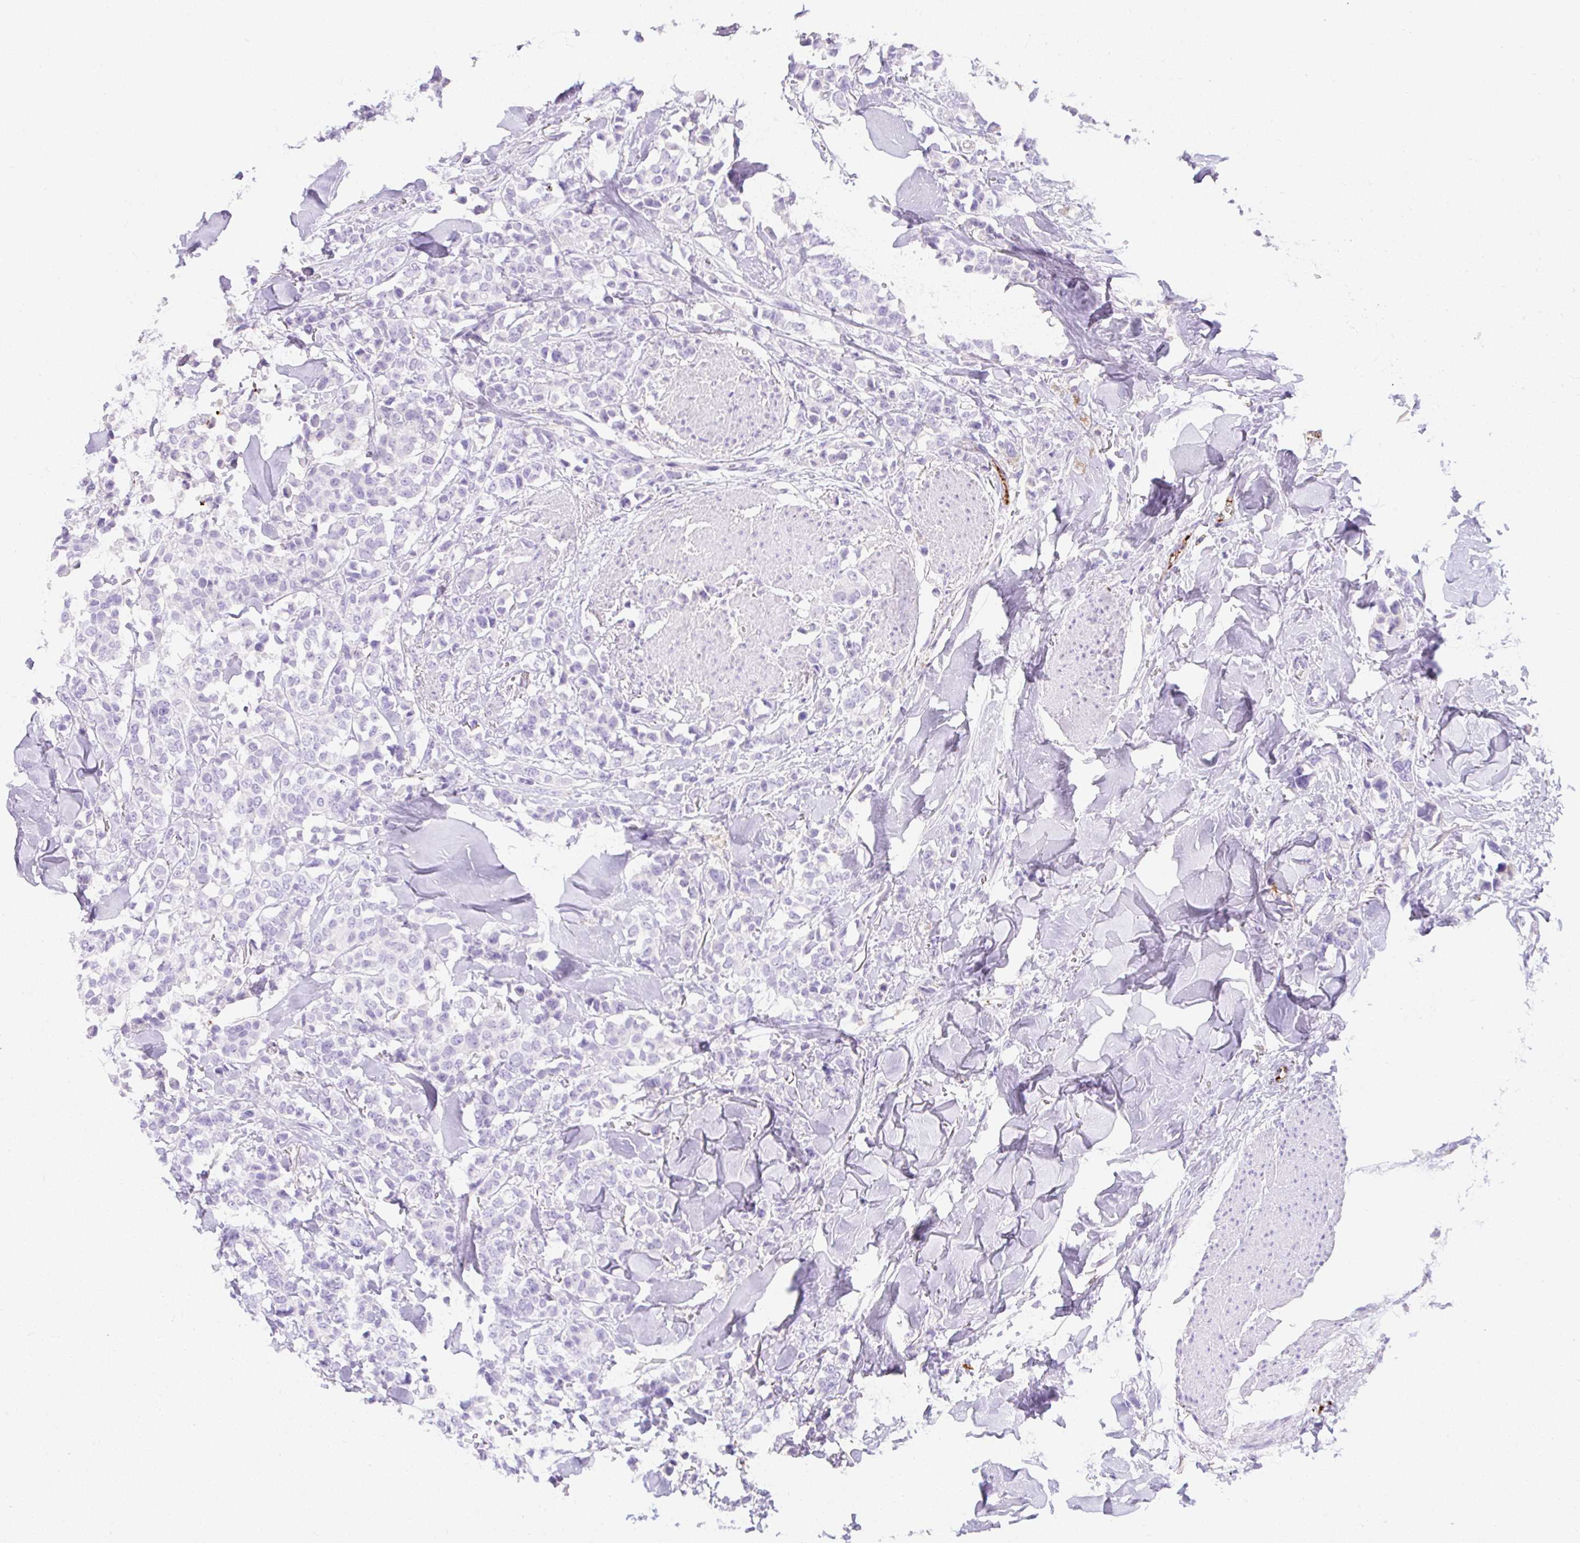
{"staining": {"intensity": "negative", "quantity": "none", "location": "none"}, "tissue": "breast cancer", "cell_type": "Tumor cells", "image_type": "cancer", "snomed": [{"axis": "morphology", "description": "Lobular carcinoma"}, {"axis": "topography", "description": "Breast"}], "caption": "Protein analysis of breast cancer (lobular carcinoma) demonstrates no significant staining in tumor cells.", "gene": "APOC4-APOC2", "patient": {"sex": "female", "age": 91}}